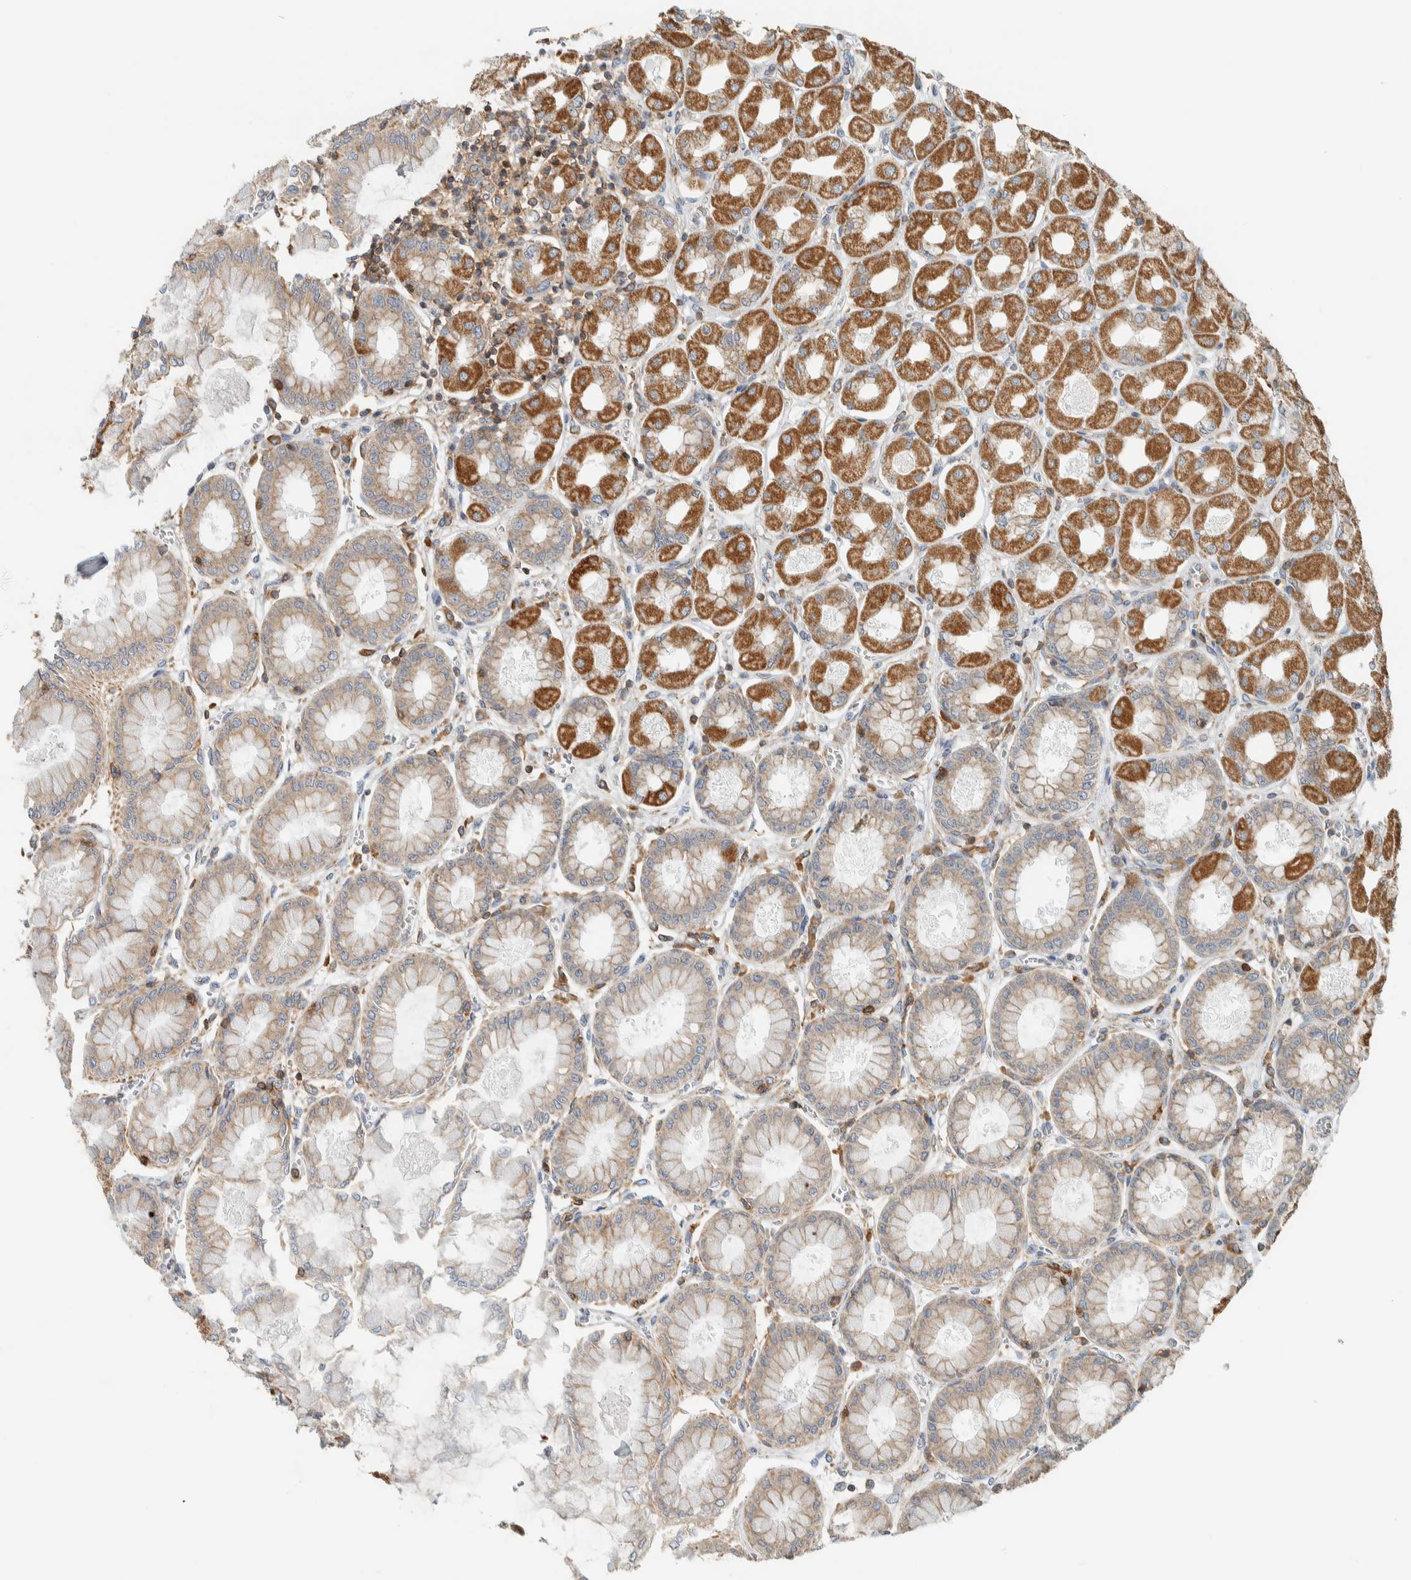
{"staining": {"intensity": "moderate", "quantity": "<25%", "location": "cytoplasmic/membranous"}, "tissue": "stomach", "cell_type": "Glandular cells", "image_type": "normal", "snomed": [{"axis": "morphology", "description": "Normal tissue, NOS"}, {"axis": "topography", "description": "Stomach, upper"}], "caption": "The image shows a brown stain indicating the presence of a protein in the cytoplasmic/membranous of glandular cells in stomach. Ihc stains the protein in brown and the nuclei are stained blue.", "gene": "CCDC57", "patient": {"sex": "female", "age": 56}}